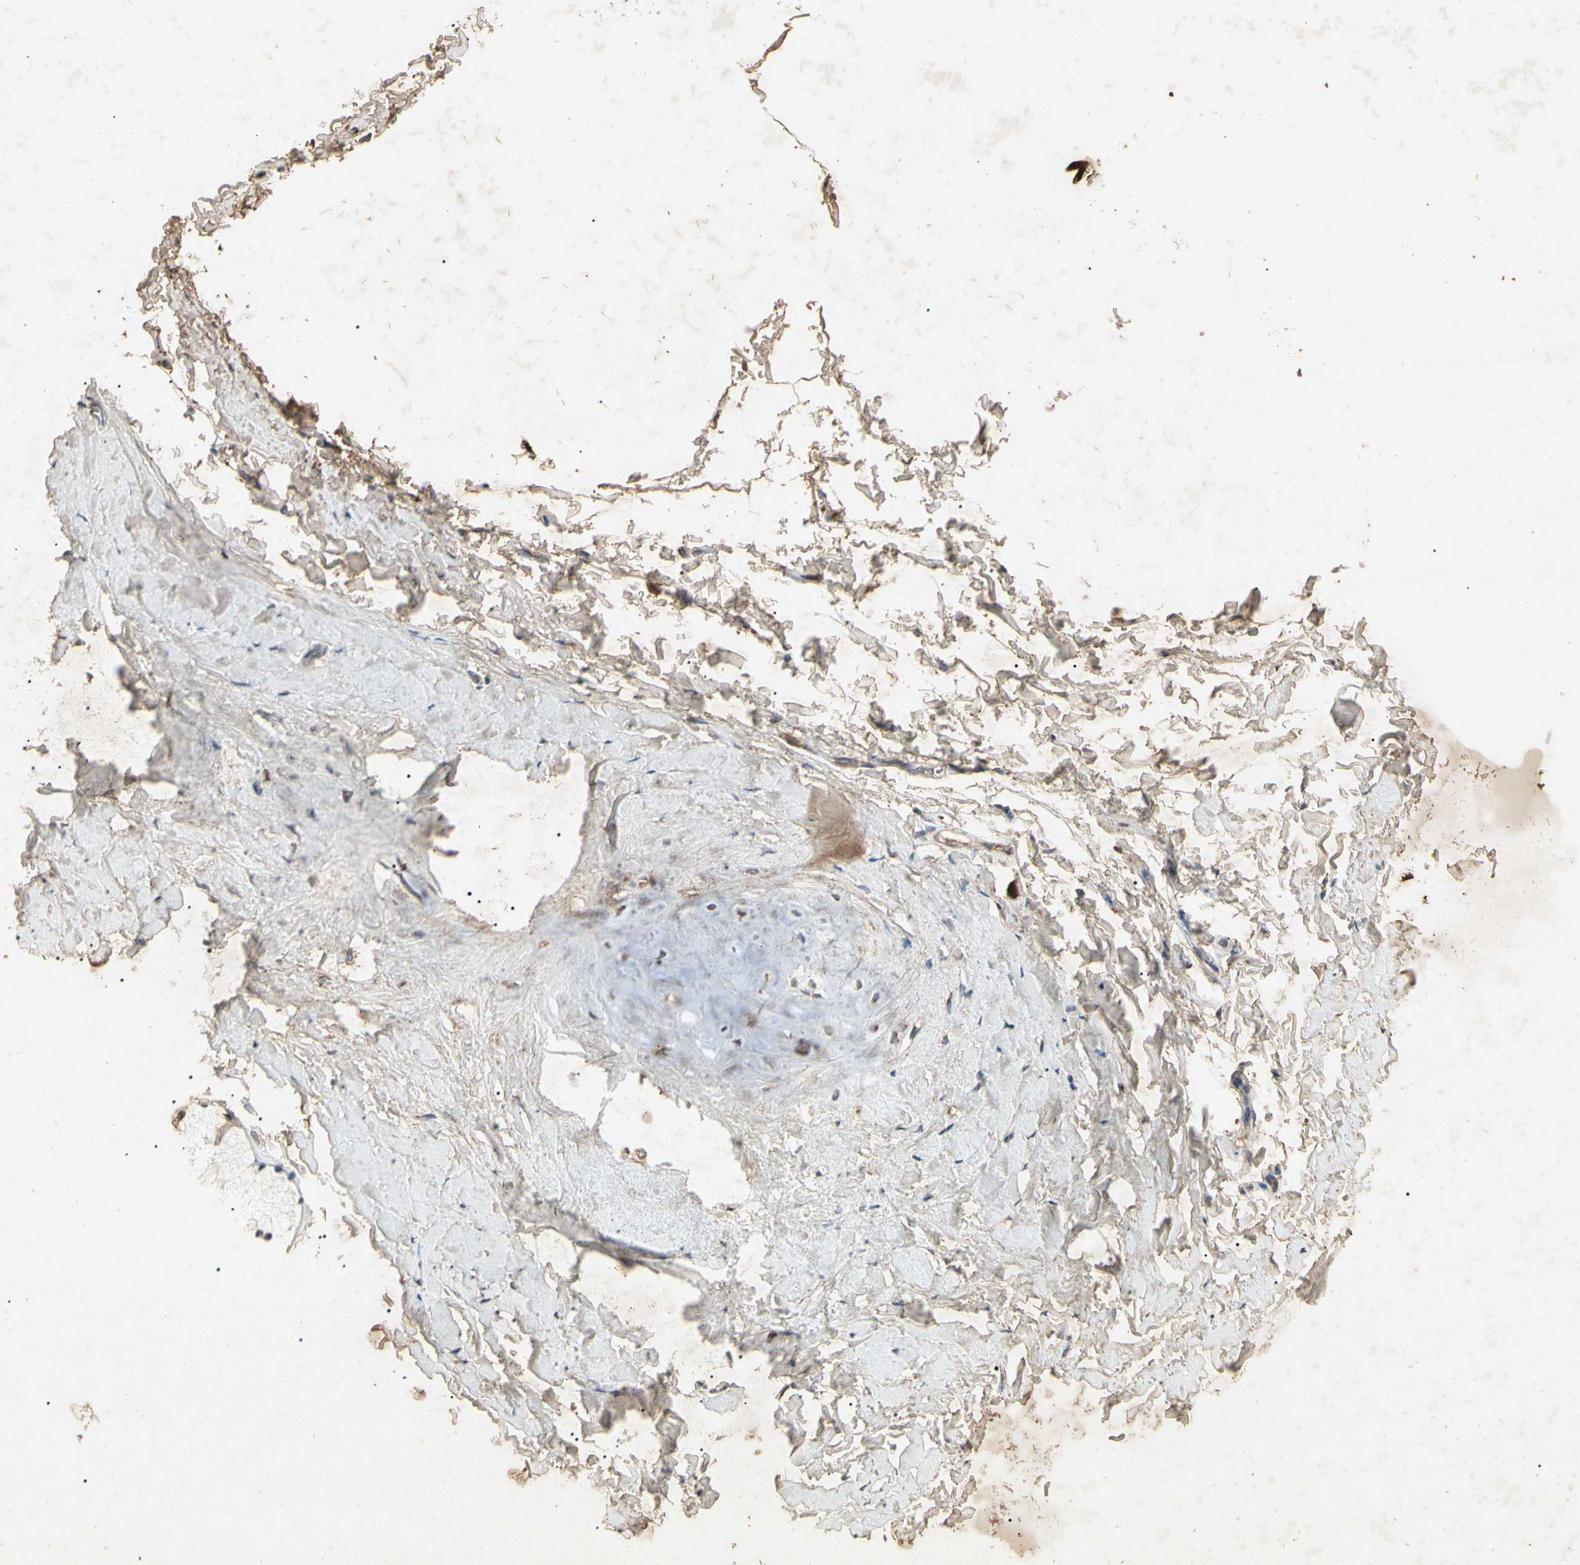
{"staining": {"intensity": "moderate", "quantity": ">75%", "location": "cytoplasmic/membranous"}, "tissue": "adipose tissue", "cell_type": "Adipocytes", "image_type": "normal", "snomed": [{"axis": "morphology", "description": "Normal tissue, NOS"}, {"axis": "topography", "description": "Cartilage tissue"}, {"axis": "topography", "description": "Bronchus"}], "caption": "Immunohistochemical staining of unremarkable human adipose tissue shows moderate cytoplasmic/membranous protein positivity in approximately >75% of adipocytes.", "gene": "MSRB1", "patient": {"sex": "female", "age": 73}}